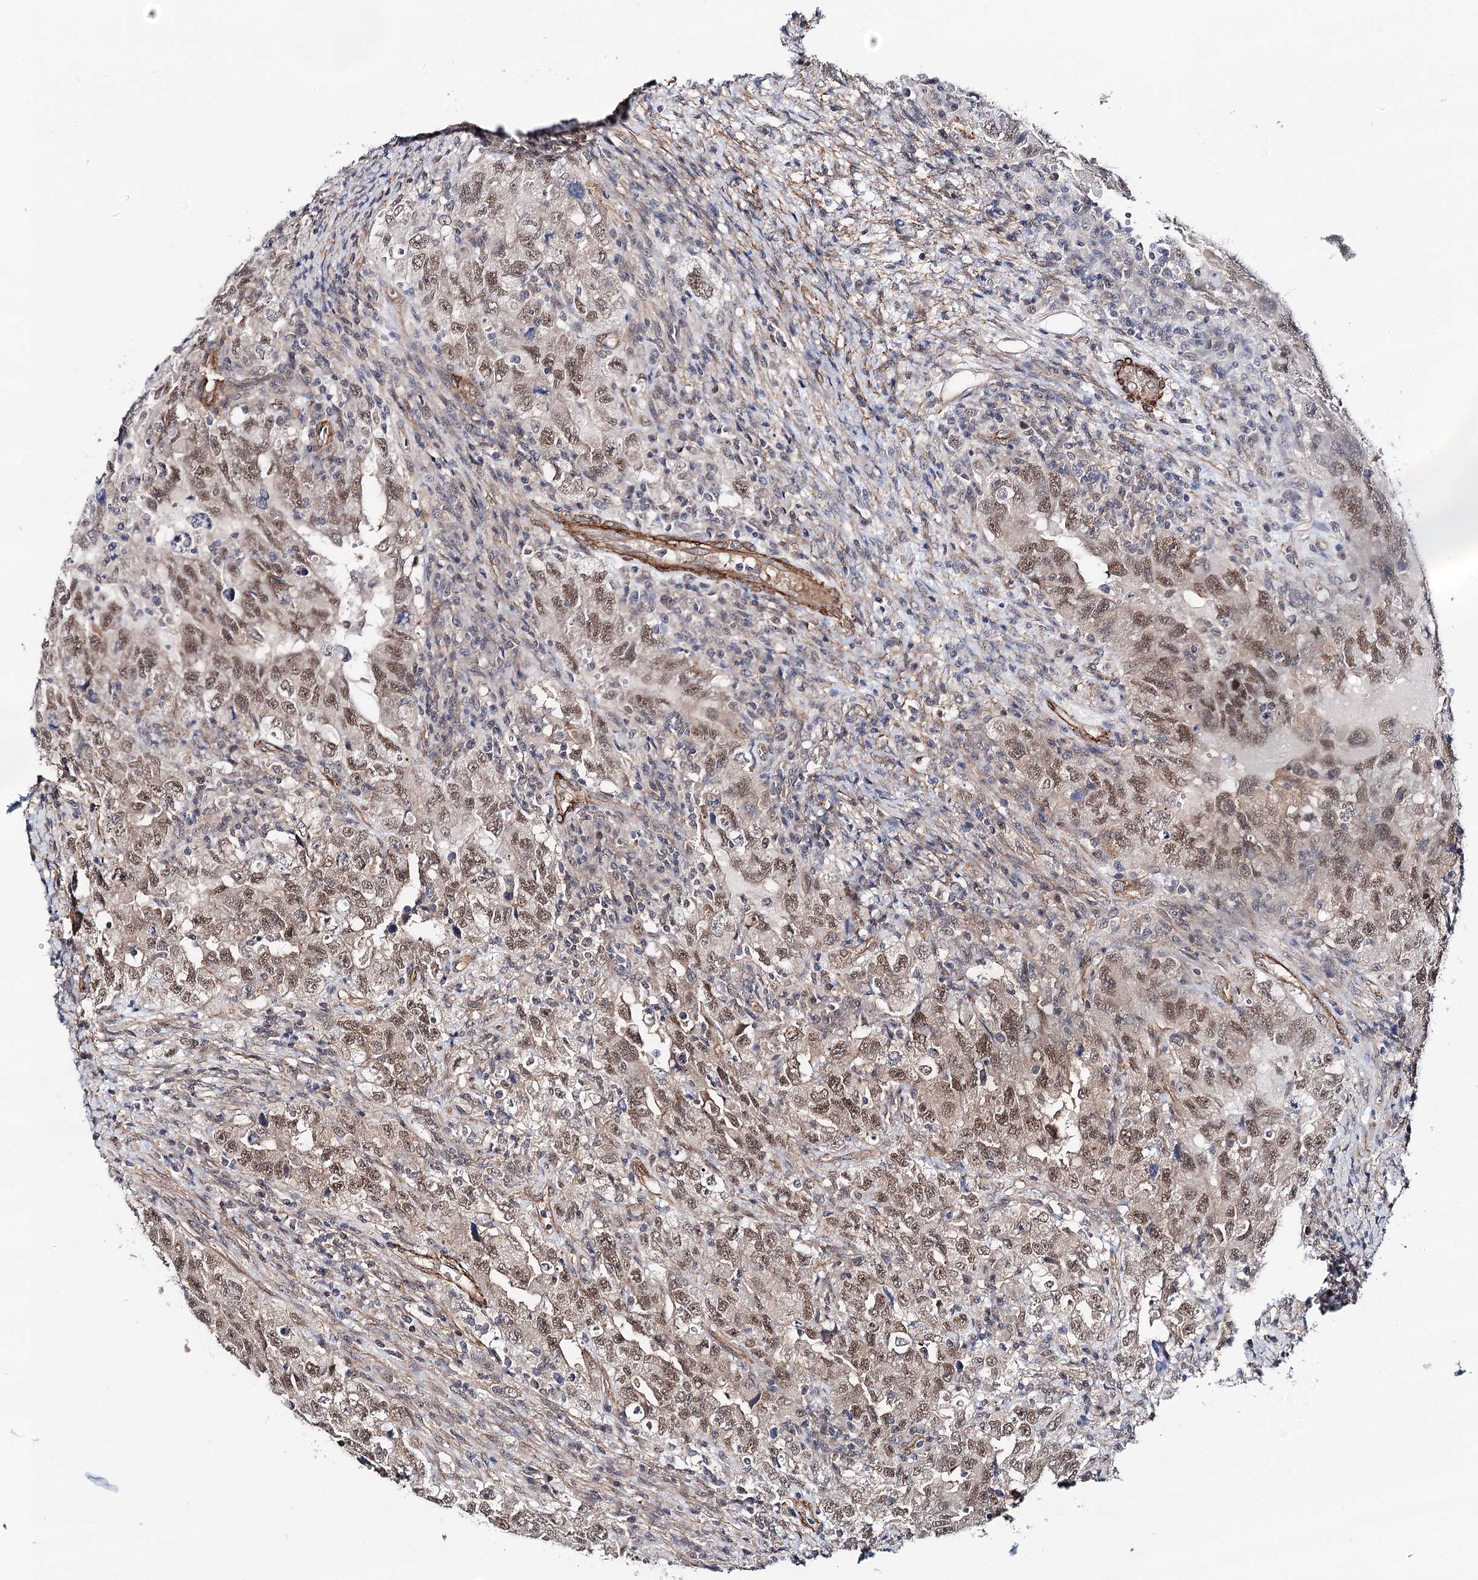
{"staining": {"intensity": "moderate", "quantity": ">75%", "location": "nuclear"}, "tissue": "testis cancer", "cell_type": "Tumor cells", "image_type": "cancer", "snomed": [{"axis": "morphology", "description": "Carcinoma, Embryonal, NOS"}, {"axis": "topography", "description": "Testis"}], "caption": "Testis cancer (embryonal carcinoma) stained with a brown dye shows moderate nuclear positive staining in approximately >75% of tumor cells.", "gene": "PPP2R5B", "patient": {"sex": "male", "age": 26}}